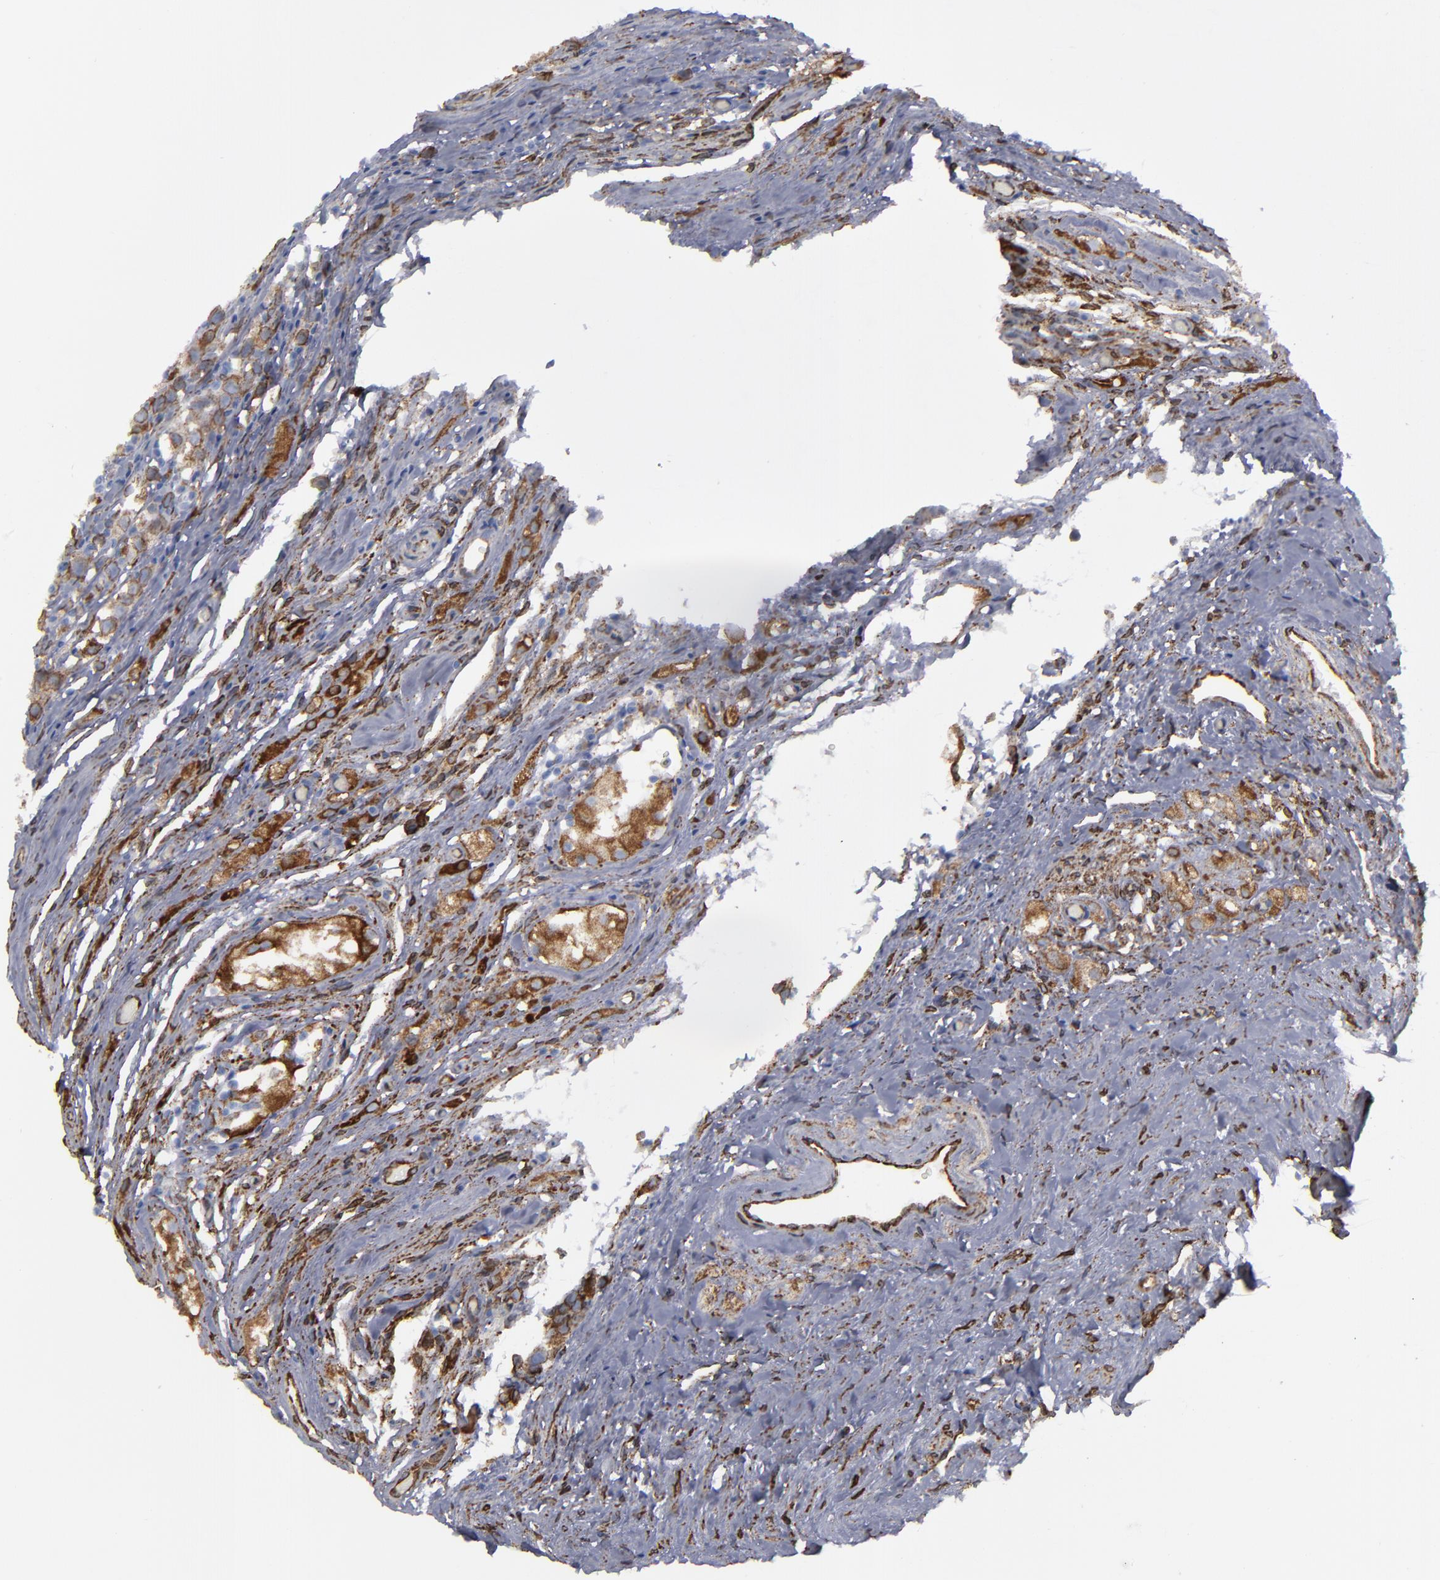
{"staining": {"intensity": "moderate", "quantity": ">75%", "location": "cytoplasmic/membranous"}, "tissue": "testis cancer", "cell_type": "Tumor cells", "image_type": "cancer", "snomed": [{"axis": "morphology", "description": "Seminoma, NOS"}, {"axis": "topography", "description": "Testis"}], "caption": "DAB (3,3'-diaminobenzidine) immunohistochemical staining of human testis cancer (seminoma) displays moderate cytoplasmic/membranous protein staining in about >75% of tumor cells.", "gene": "ERLIN2", "patient": {"sex": "male", "age": 35}}